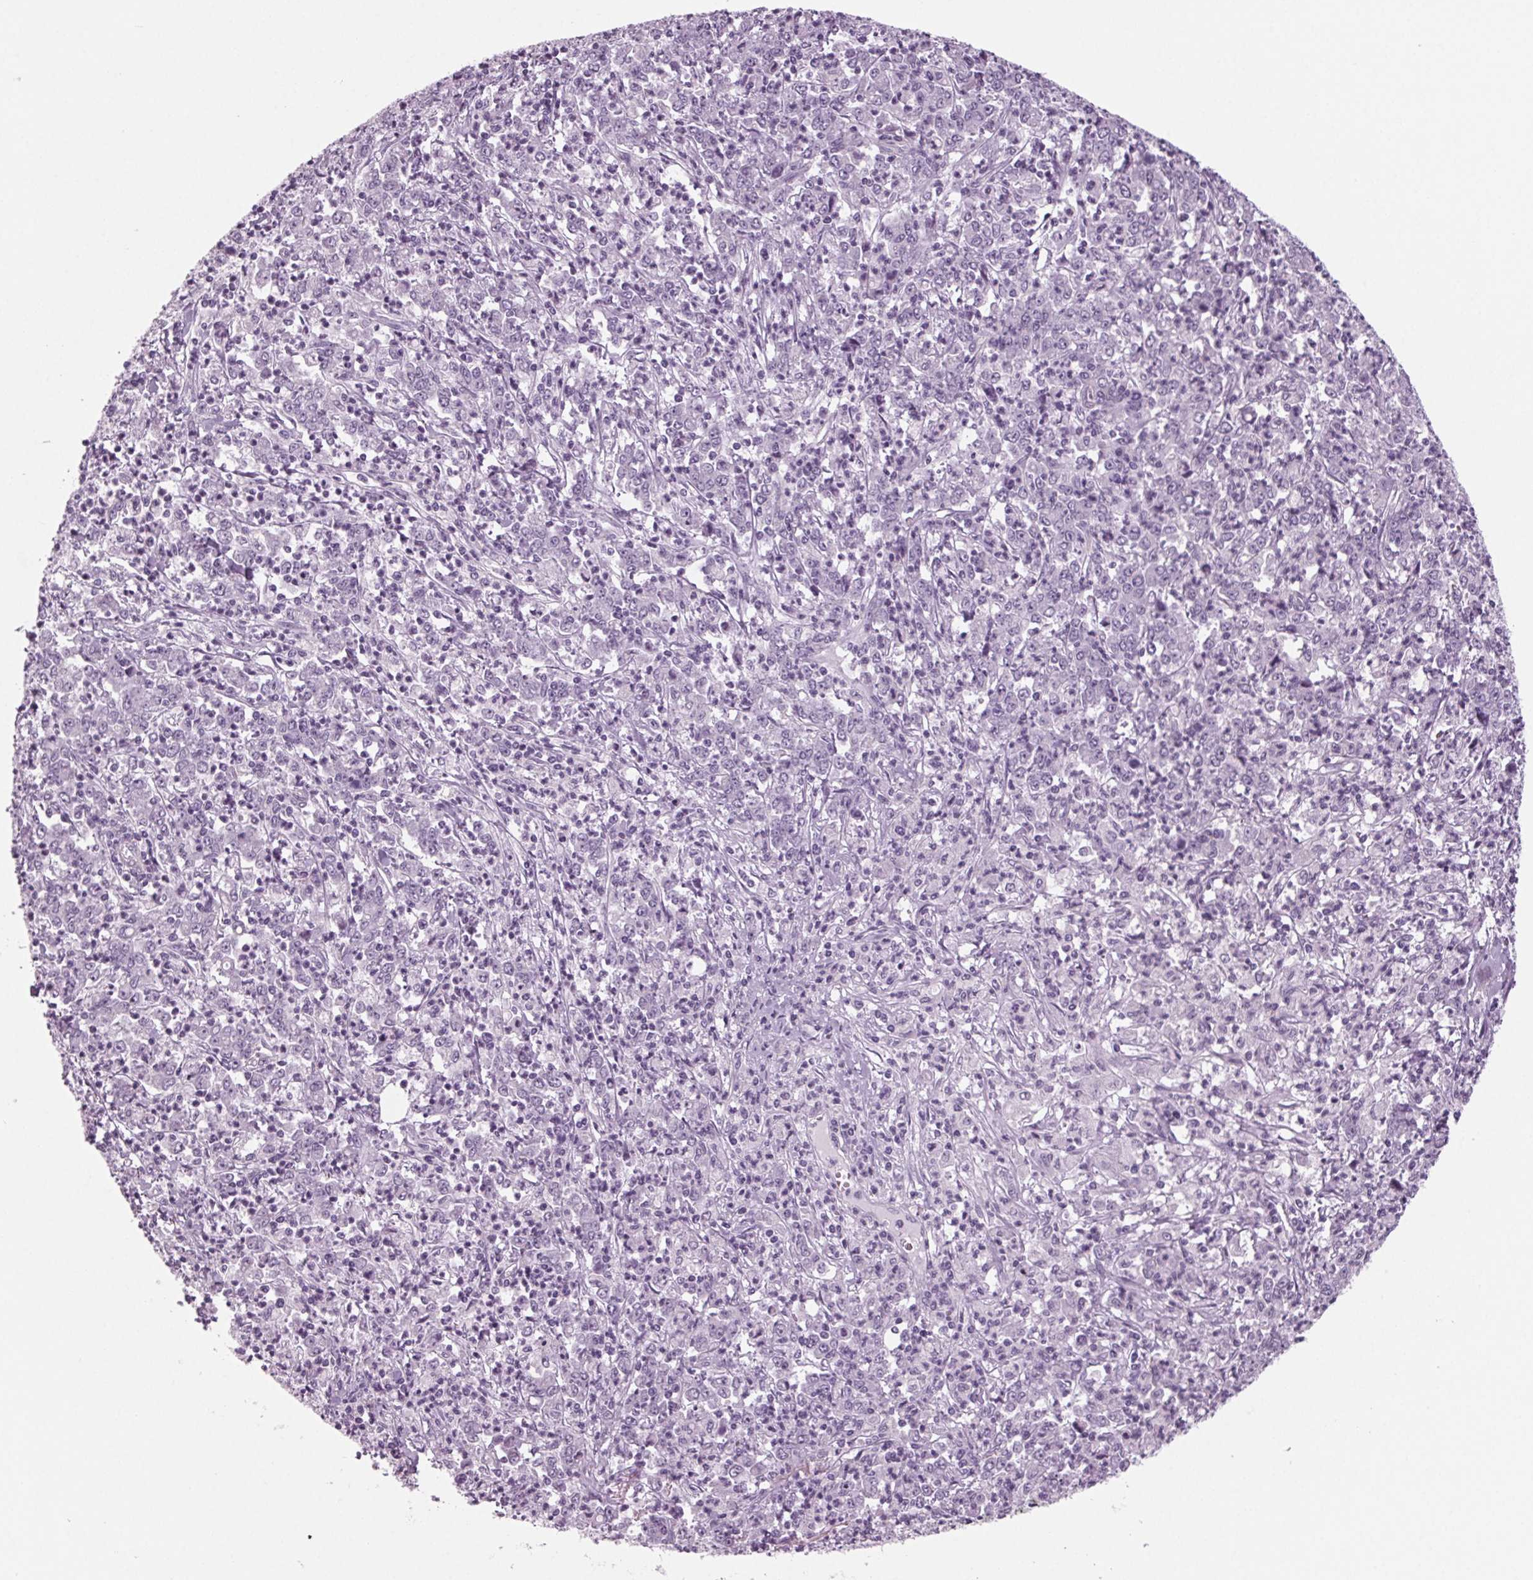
{"staining": {"intensity": "negative", "quantity": "none", "location": "none"}, "tissue": "stomach cancer", "cell_type": "Tumor cells", "image_type": "cancer", "snomed": [{"axis": "morphology", "description": "Adenocarcinoma, NOS"}, {"axis": "topography", "description": "Stomach, lower"}], "caption": "A histopathology image of stomach cancer stained for a protein exhibits no brown staining in tumor cells.", "gene": "BHLHE22", "patient": {"sex": "female", "age": 71}}